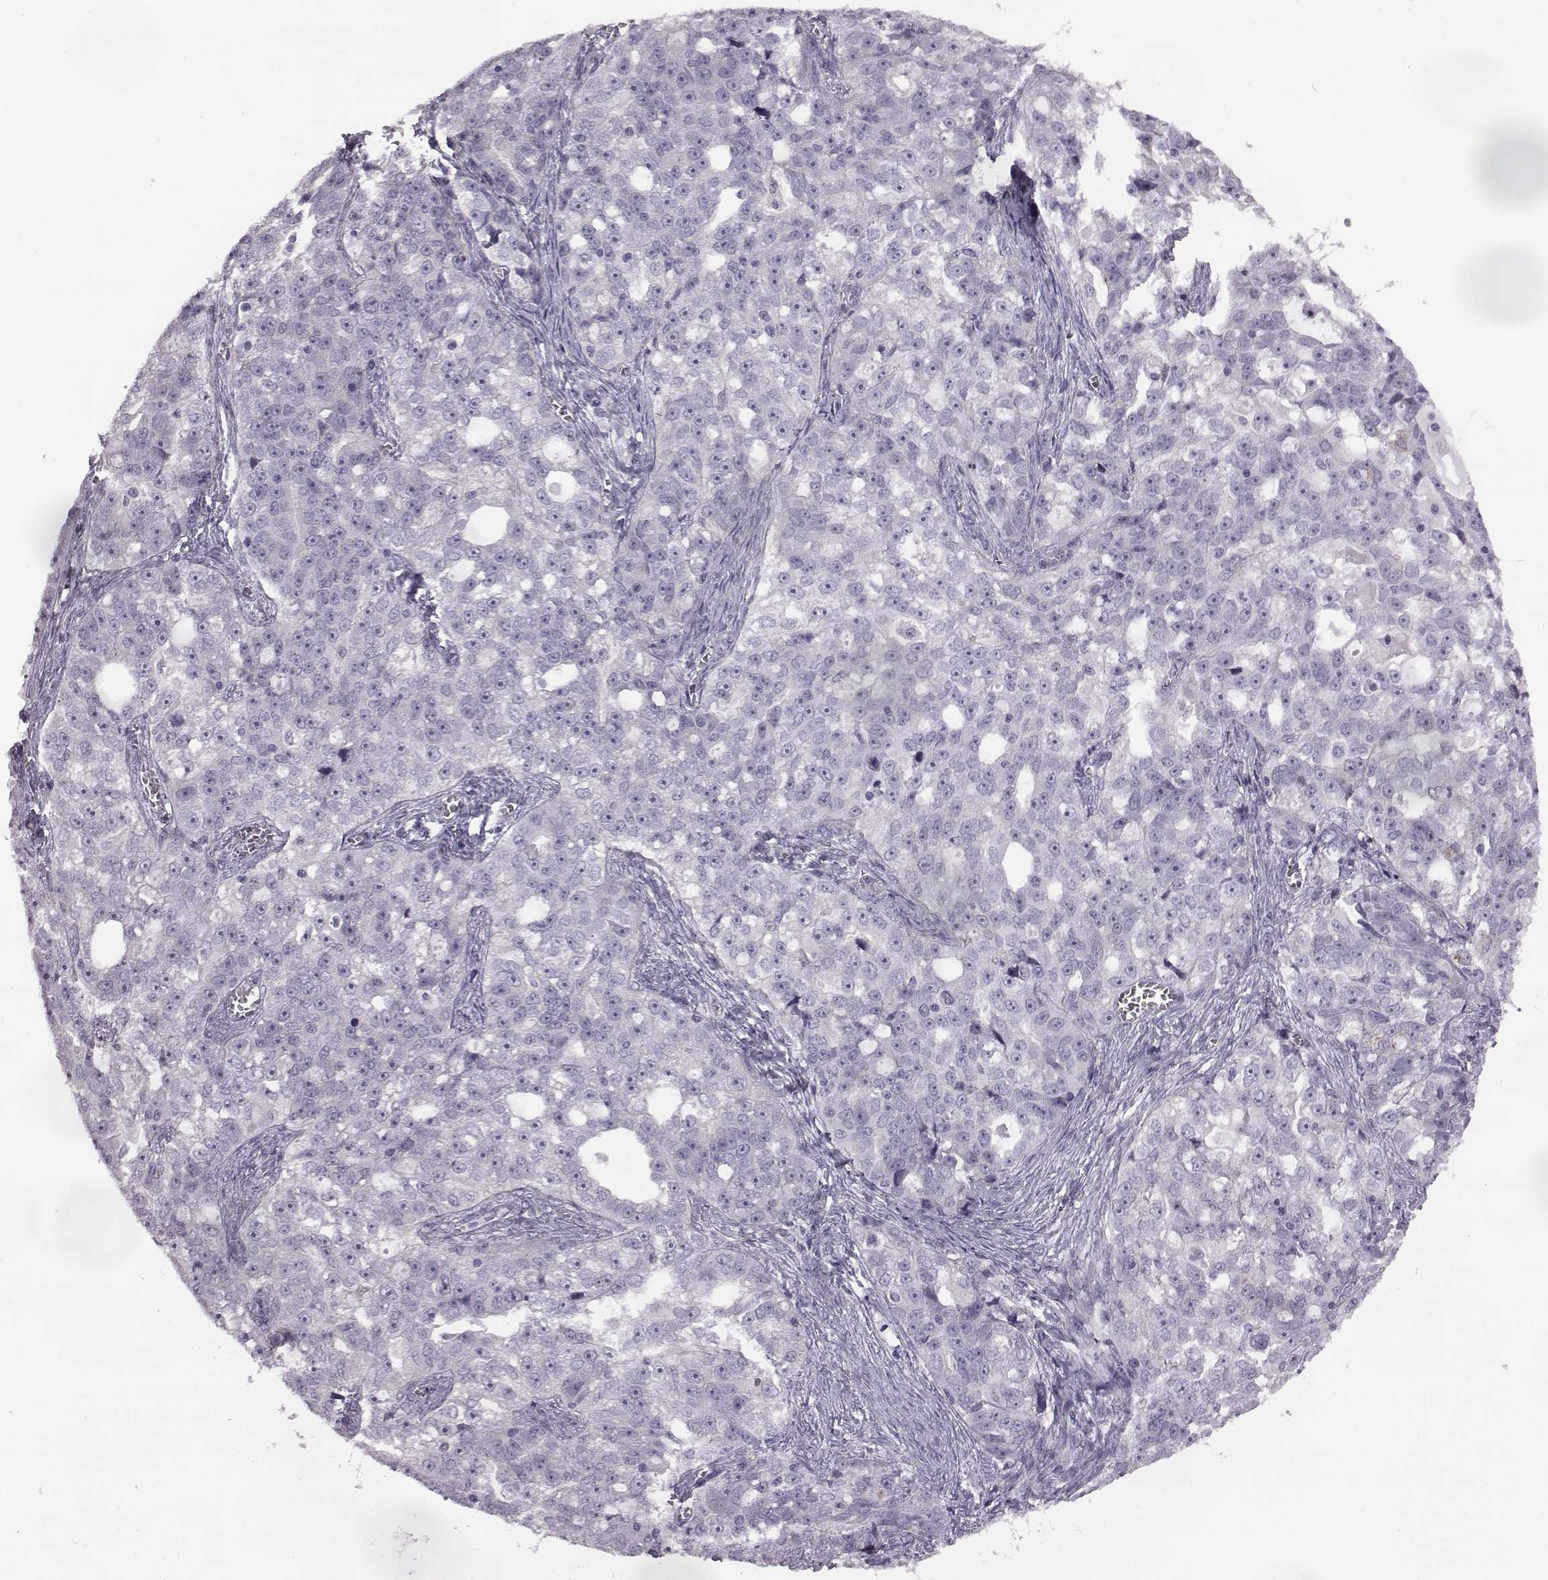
{"staining": {"intensity": "negative", "quantity": "none", "location": "none"}, "tissue": "ovarian cancer", "cell_type": "Tumor cells", "image_type": "cancer", "snomed": [{"axis": "morphology", "description": "Cystadenocarcinoma, serous, NOS"}, {"axis": "topography", "description": "Ovary"}], "caption": "The IHC image has no significant positivity in tumor cells of ovarian serous cystadenocarcinoma tissue. Brightfield microscopy of immunohistochemistry stained with DAB (3,3'-diaminobenzidine) (brown) and hematoxylin (blue), captured at high magnification.", "gene": "ODAD4", "patient": {"sex": "female", "age": 51}}